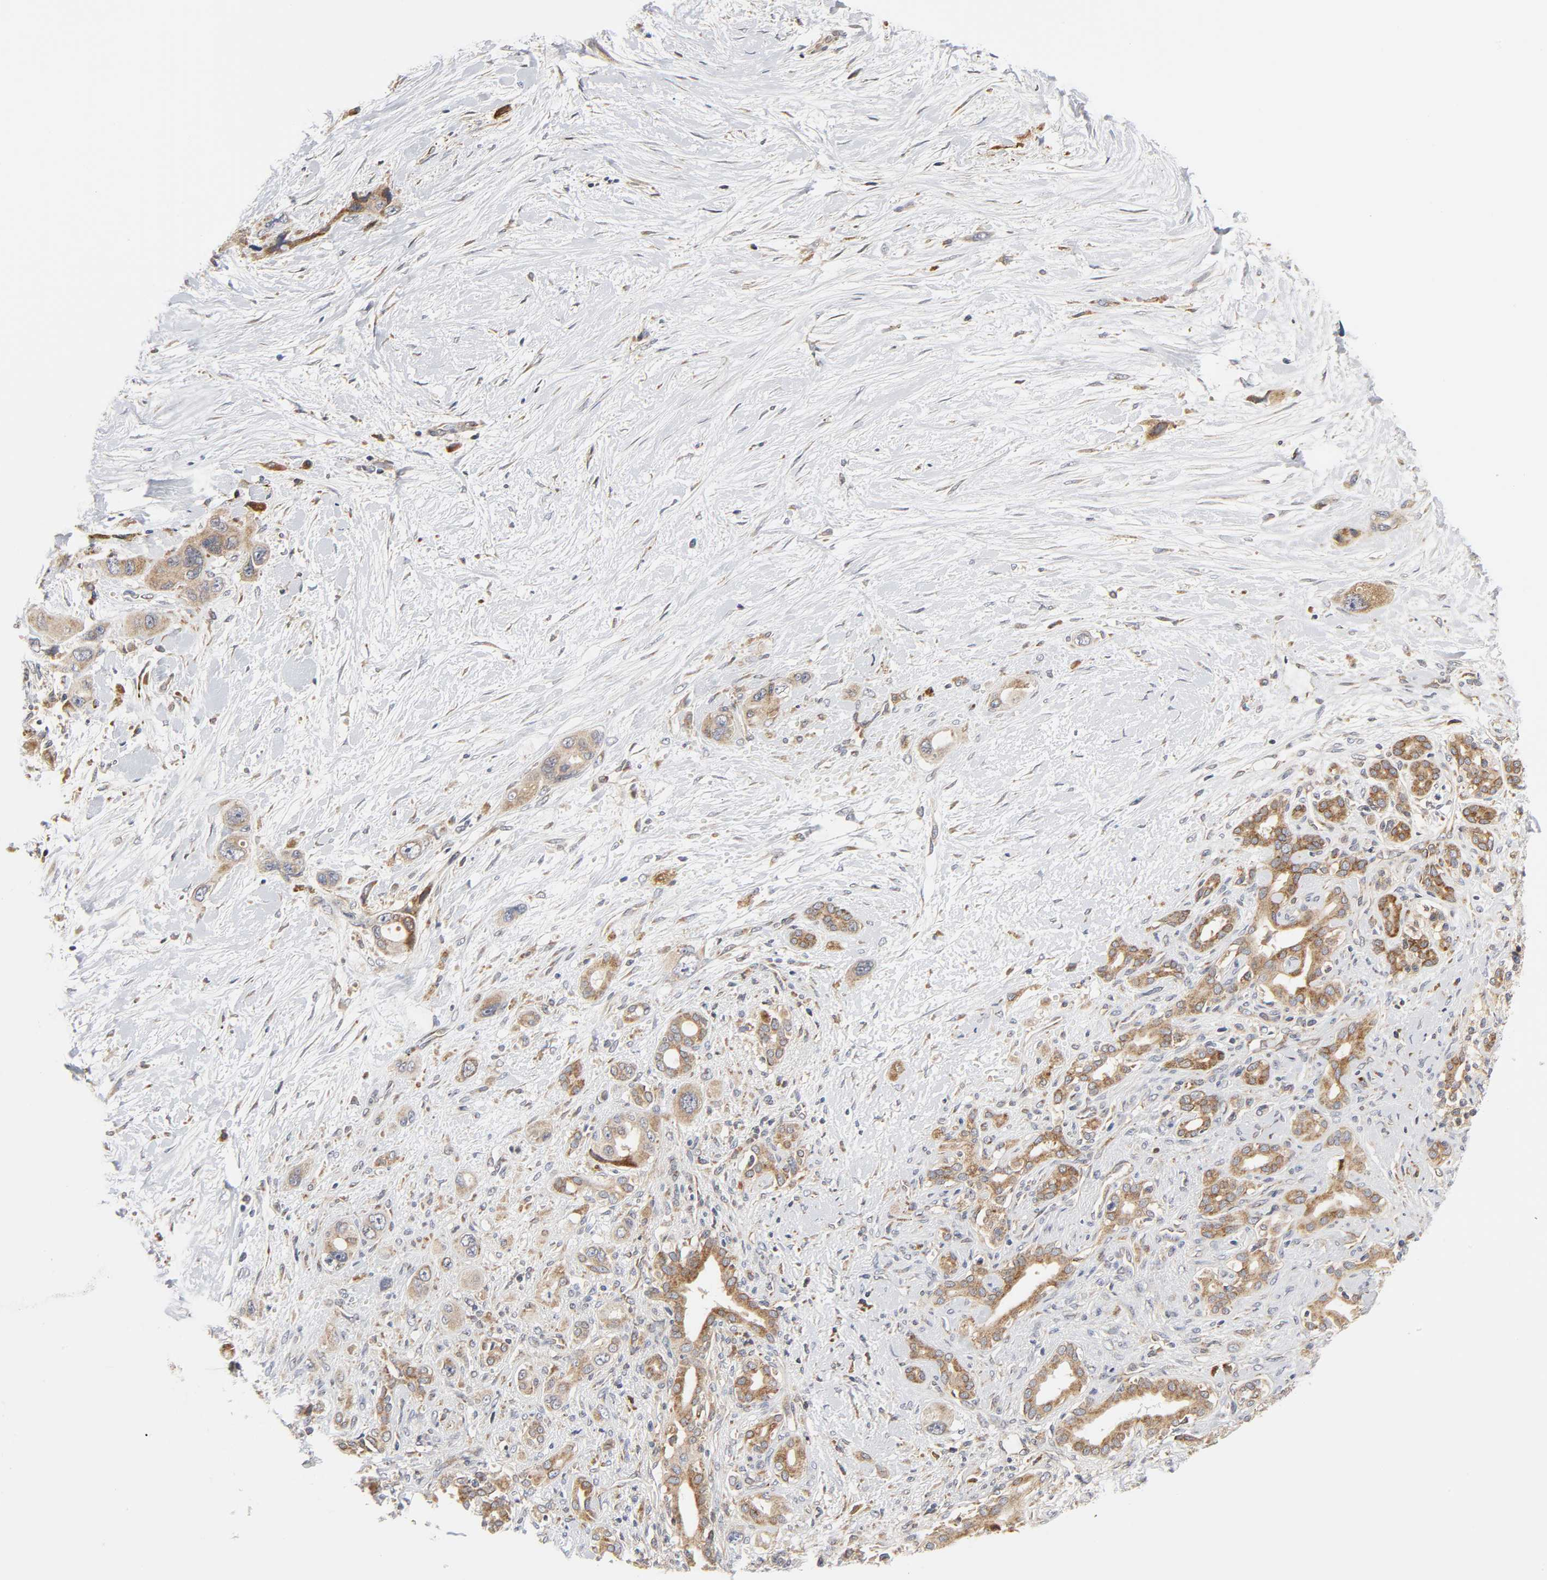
{"staining": {"intensity": "moderate", "quantity": ">75%", "location": "cytoplasmic/membranous"}, "tissue": "pancreatic cancer", "cell_type": "Tumor cells", "image_type": "cancer", "snomed": [{"axis": "morphology", "description": "Adenocarcinoma, NOS"}, {"axis": "topography", "description": "Pancreas"}], "caption": "A histopathology image showing moderate cytoplasmic/membranous positivity in about >75% of tumor cells in pancreatic cancer, as visualized by brown immunohistochemical staining.", "gene": "BAX", "patient": {"sex": "male", "age": 46}}